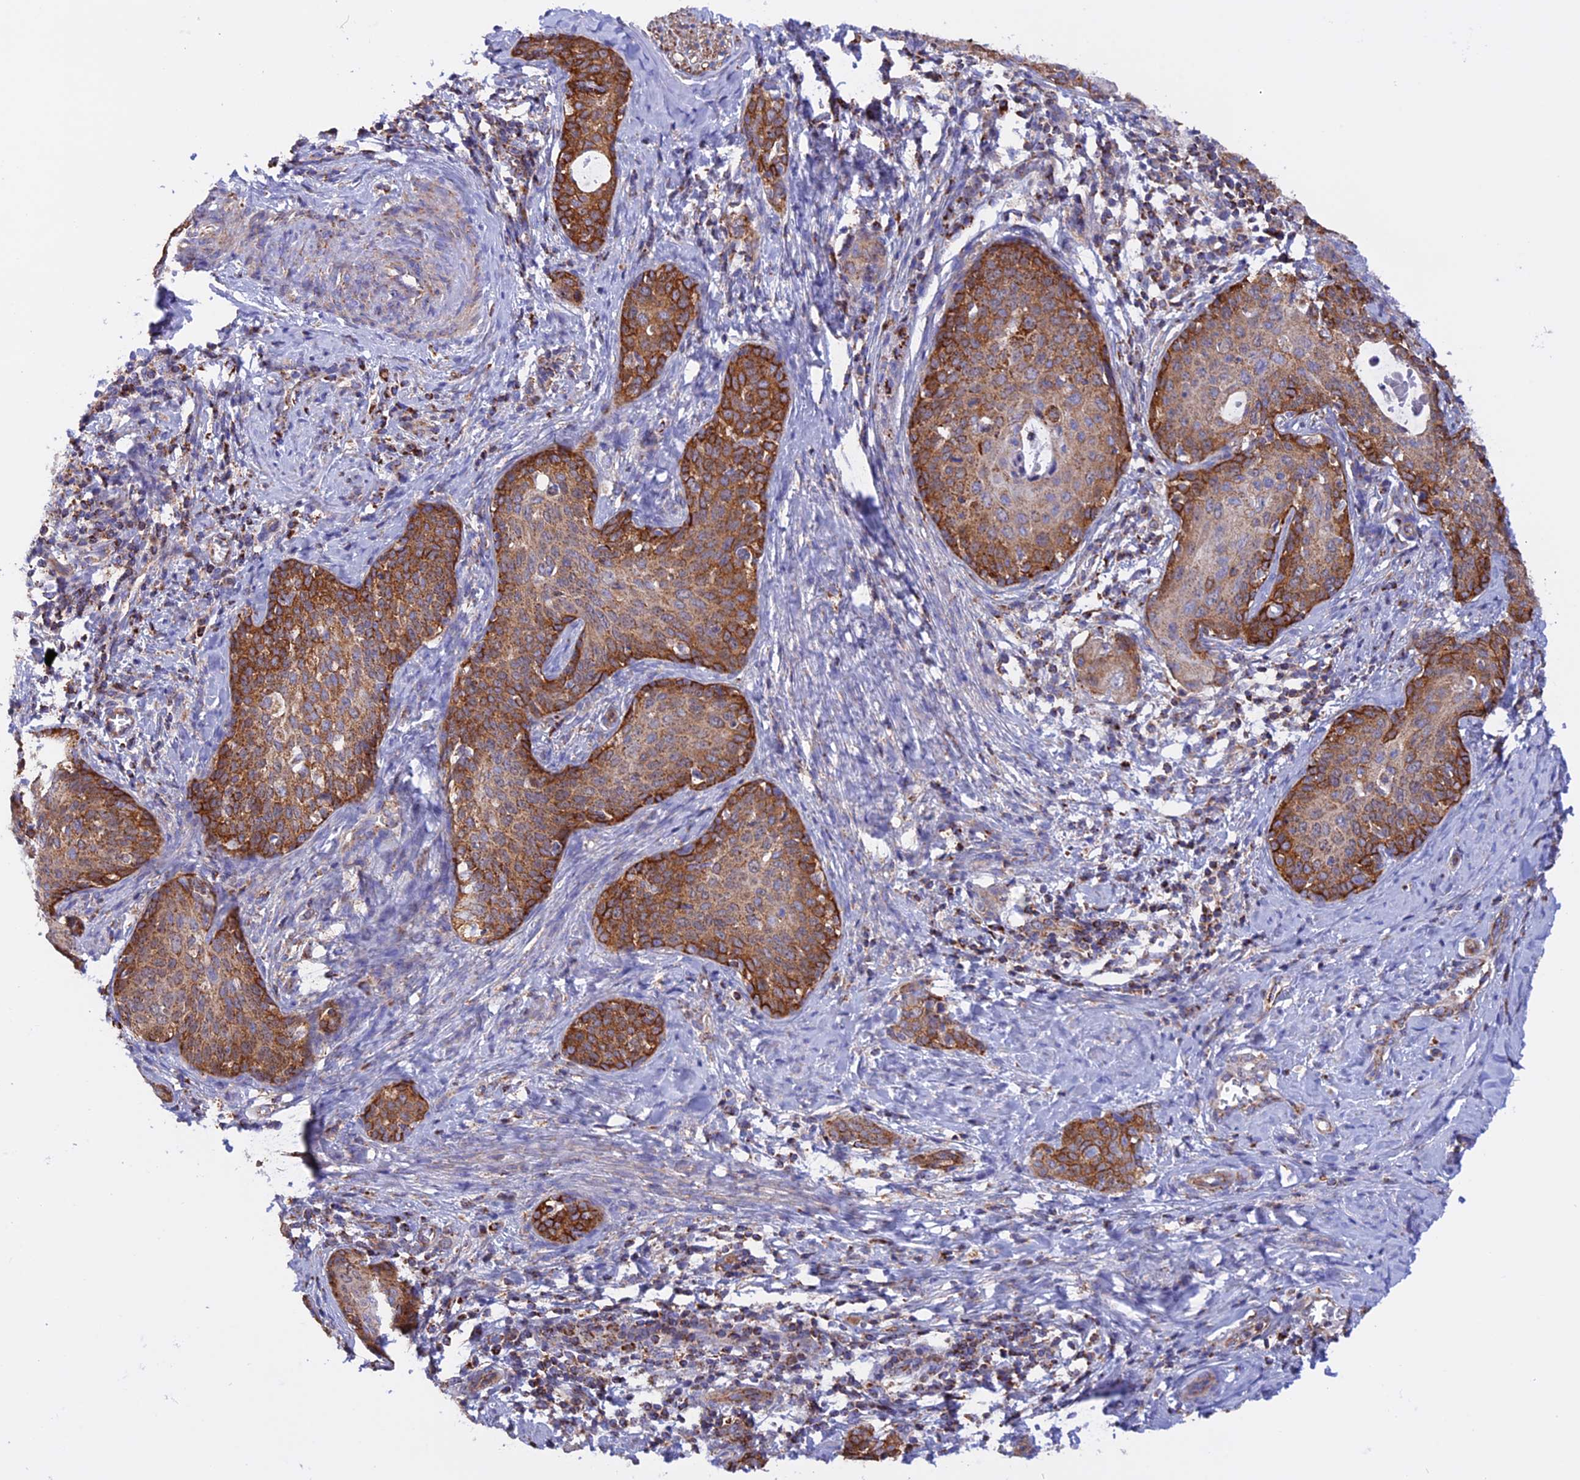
{"staining": {"intensity": "strong", "quantity": ">75%", "location": "cytoplasmic/membranous"}, "tissue": "cervical cancer", "cell_type": "Tumor cells", "image_type": "cancer", "snomed": [{"axis": "morphology", "description": "Squamous cell carcinoma, NOS"}, {"axis": "topography", "description": "Cervix"}], "caption": "Human cervical cancer (squamous cell carcinoma) stained with a brown dye demonstrates strong cytoplasmic/membranous positive positivity in about >75% of tumor cells.", "gene": "GCDH", "patient": {"sex": "female", "age": 52}}